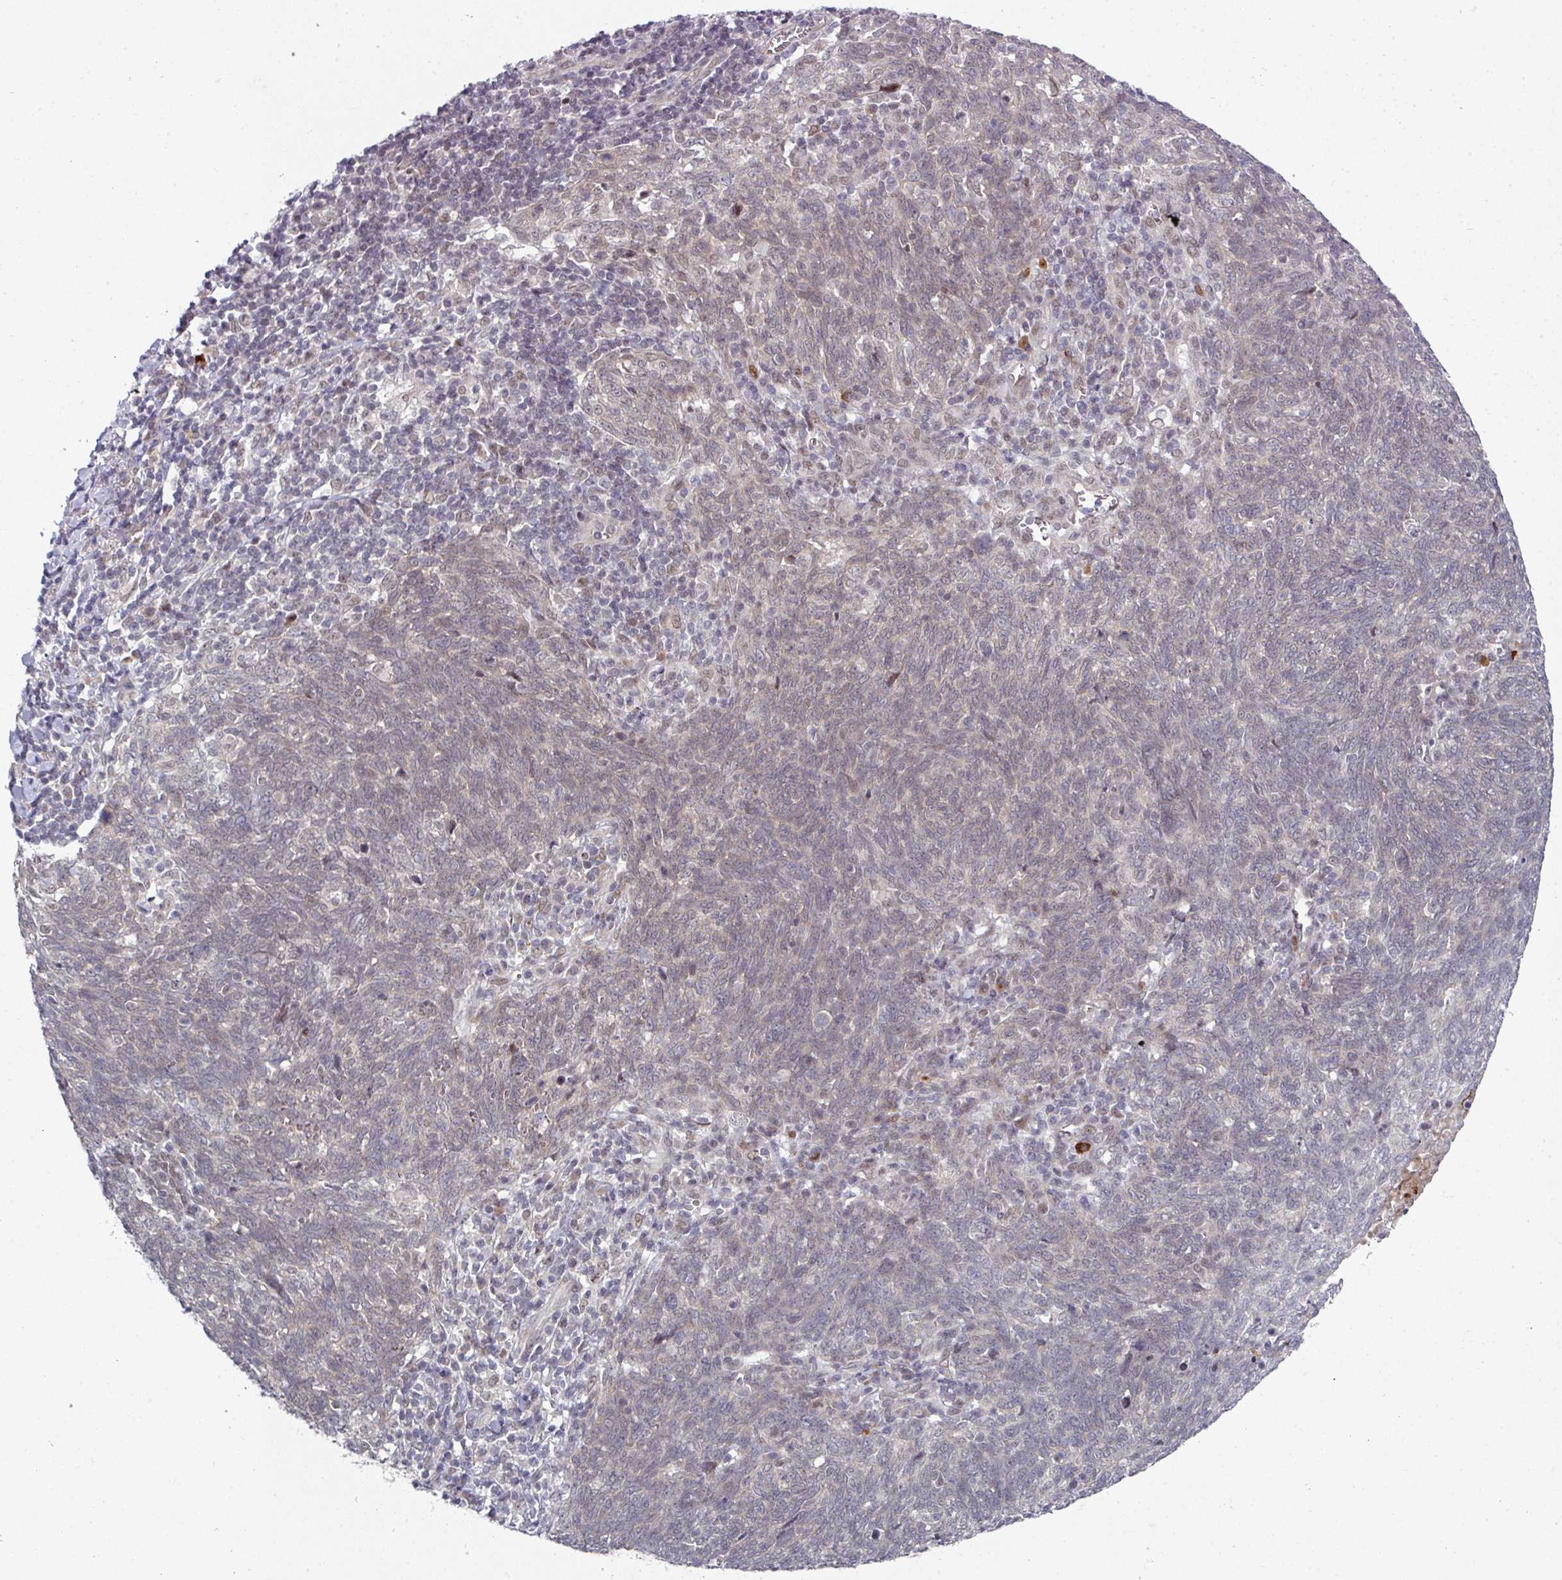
{"staining": {"intensity": "weak", "quantity": "<25%", "location": "cytoplasmic/membranous,nuclear"}, "tissue": "lung cancer", "cell_type": "Tumor cells", "image_type": "cancer", "snomed": [{"axis": "morphology", "description": "Squamous cell carcinoma, NOS"}, {"axis": "topography", "description": "Lung"}], "caption": "Human lung cancer stained for a protein using immunohistochemistry (IHC) displays no positivity in tumor cells.", "gene": "TMCC1", "patient": {"sex": "female", "age": 72}}